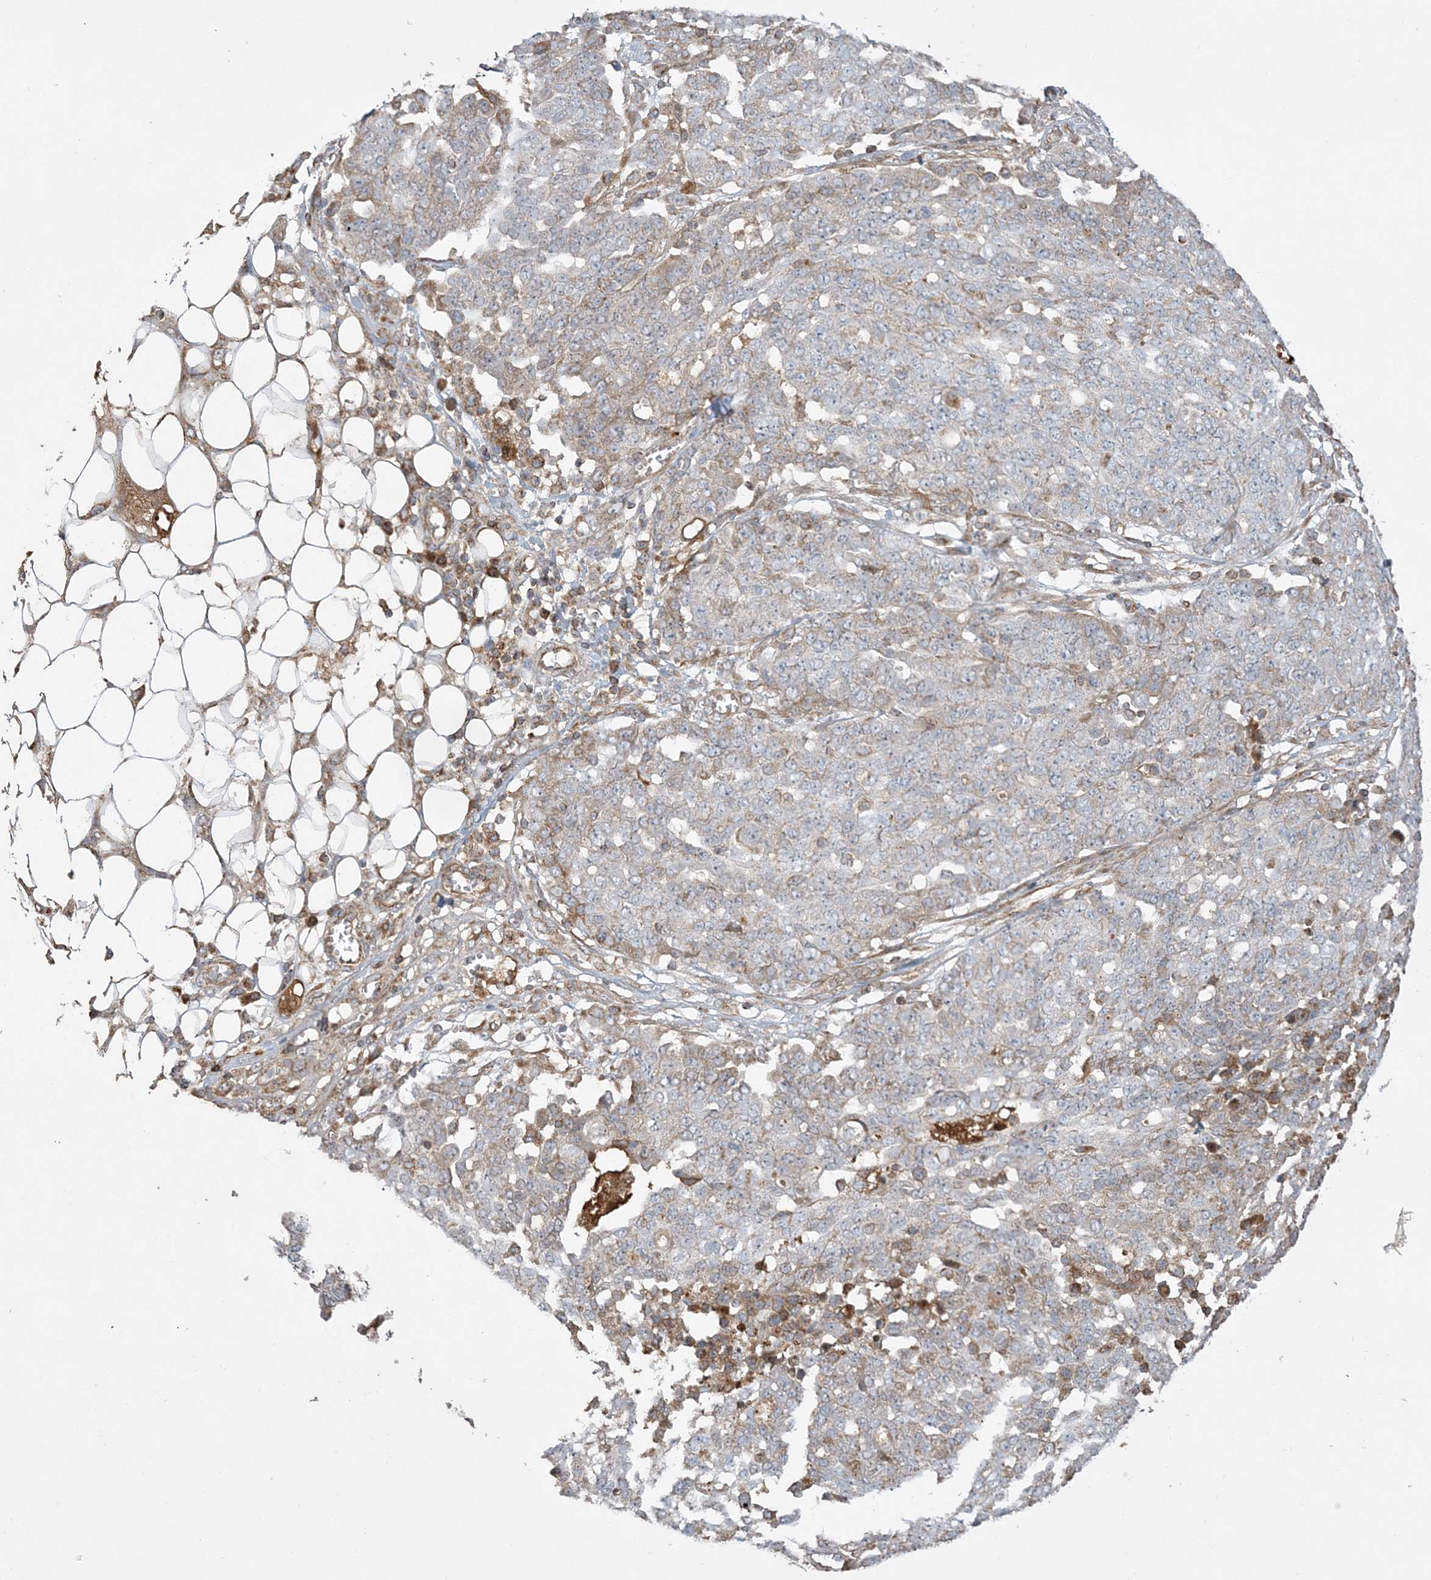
{"staining": {"intensity": "weak", "quantity": "<25%", "location": "cytoplasmic/membranous"}, "tissue": "ovarian cancer", "cell_type": "Tumor cells", "image_type": "cancer", "snomed": [{"axis": "morphology", "description": "Cystadenocarcinoma, serous, NOS"}, {"axis": "topography", "description": "Soft tissue"}, {"axis": "topography", "description": "Ovary"}], "caption": "IHC micrograph of human ovarian cancer stained for a protein (brown), which reveals no positivity in tumor cells. (Immunohistochemistry, brightfield microscopy, high magnification).", "gene": "SCLT1", "patient": {"sex": "female", "age": 57}}